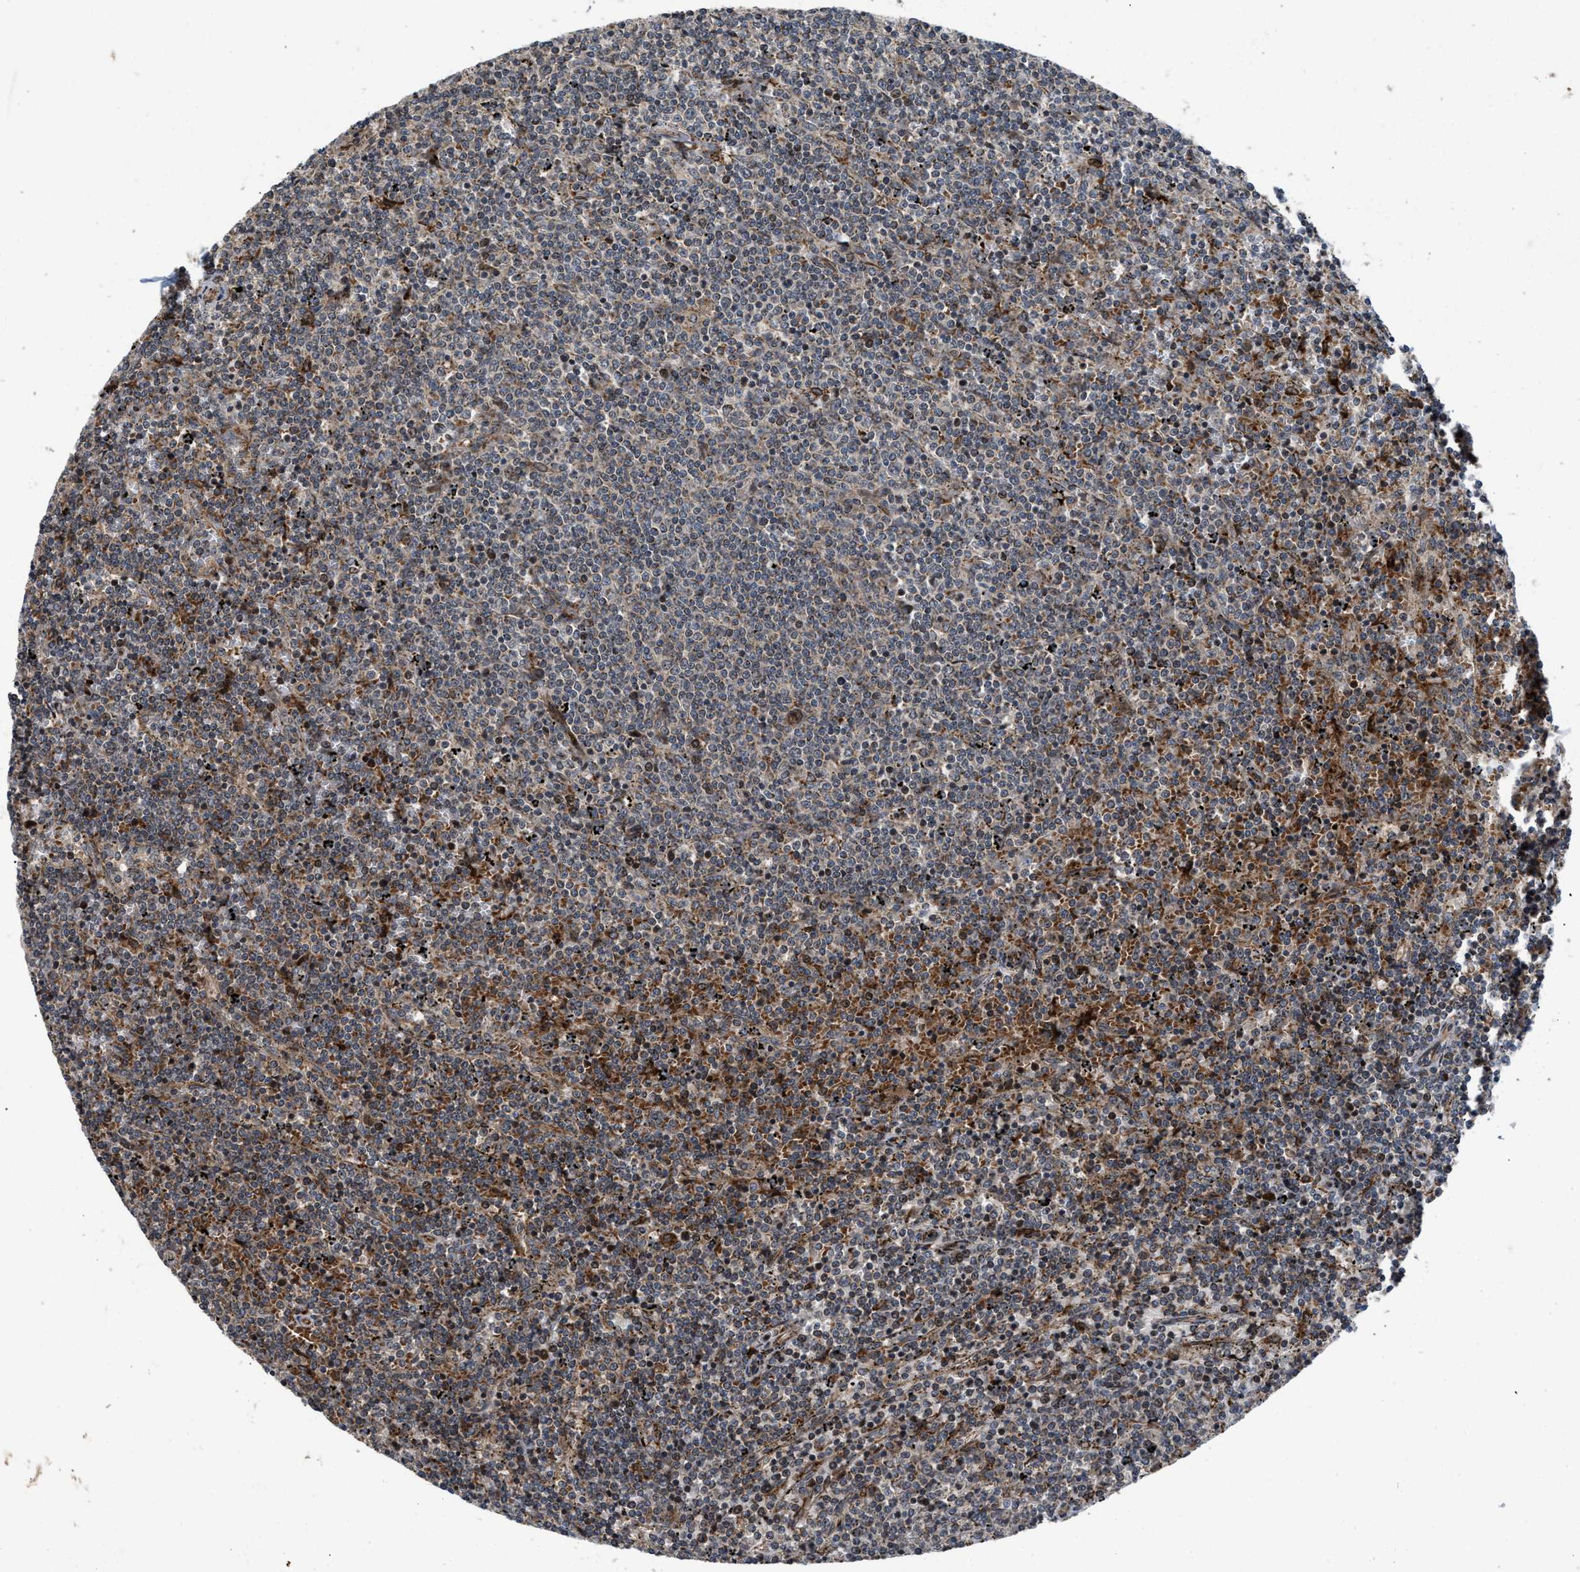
{"staining": {"intensity": "weak", "quantity": "25%-75%", "location": "cytoplasmic/membranous"}, "tissue": "lymphoma", "cell_type": "Tumor cells", "image_type": "cancer", "snomed": [{"axis": "morphology", "description": "Malignant lymphoma, non-Hodgkin's type, Low grade"}, {"axis": "topography", "description": "Spleen"}], "caption": "This image demonstrates low-grade malignant lymphoma, non-Hodgkin's type stained with IHC to label a protein in brown. The cytoplasmic/membranous of tumor cells show weak positivity for the protein. Nuclei are counter-stained blue.", "gene": "AP3M2", "patient": {"sex": "female", "age": 50}}